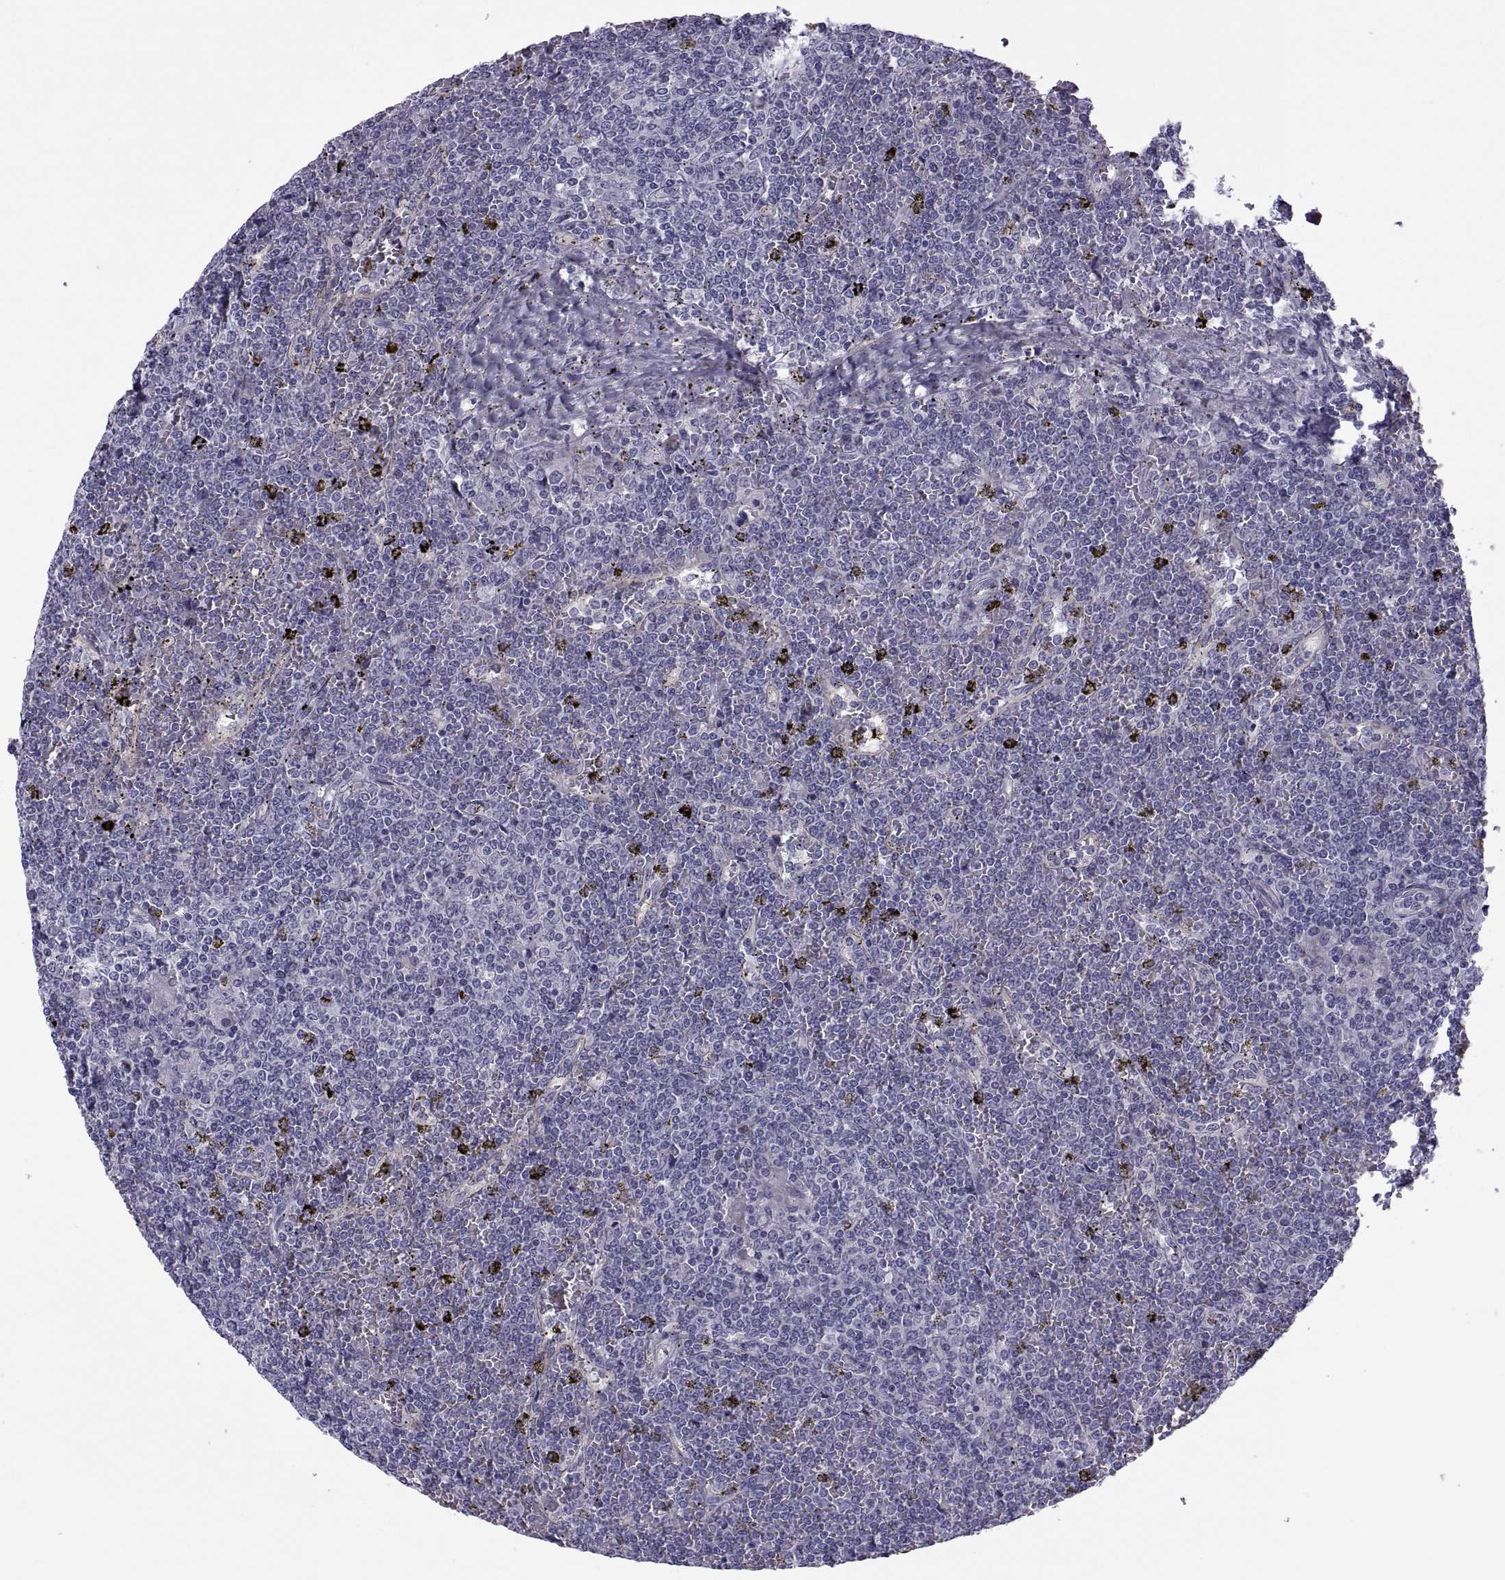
{"staining": {"intensity": "negative", "quantity": "none", "location": "none"}, "tissue": "lymphoma", "cell_type": "Tumor cells", "image_type": "cancer", "snomed": [{"axis": "morphology", "description": "Malignant lymphoma, non-Hodgkin's type, Low grade"}, {"axis": "topography", "description": "Spleen"}], "caption": "IHC photomicrograph of human malignant lymphoma, non-Hodgkin's type (low-grade) stained for a protein (brown), which displays no expression in tumor cells.", "gene": "TMEM158", "patient": {"sex": "female", "age": 19}}